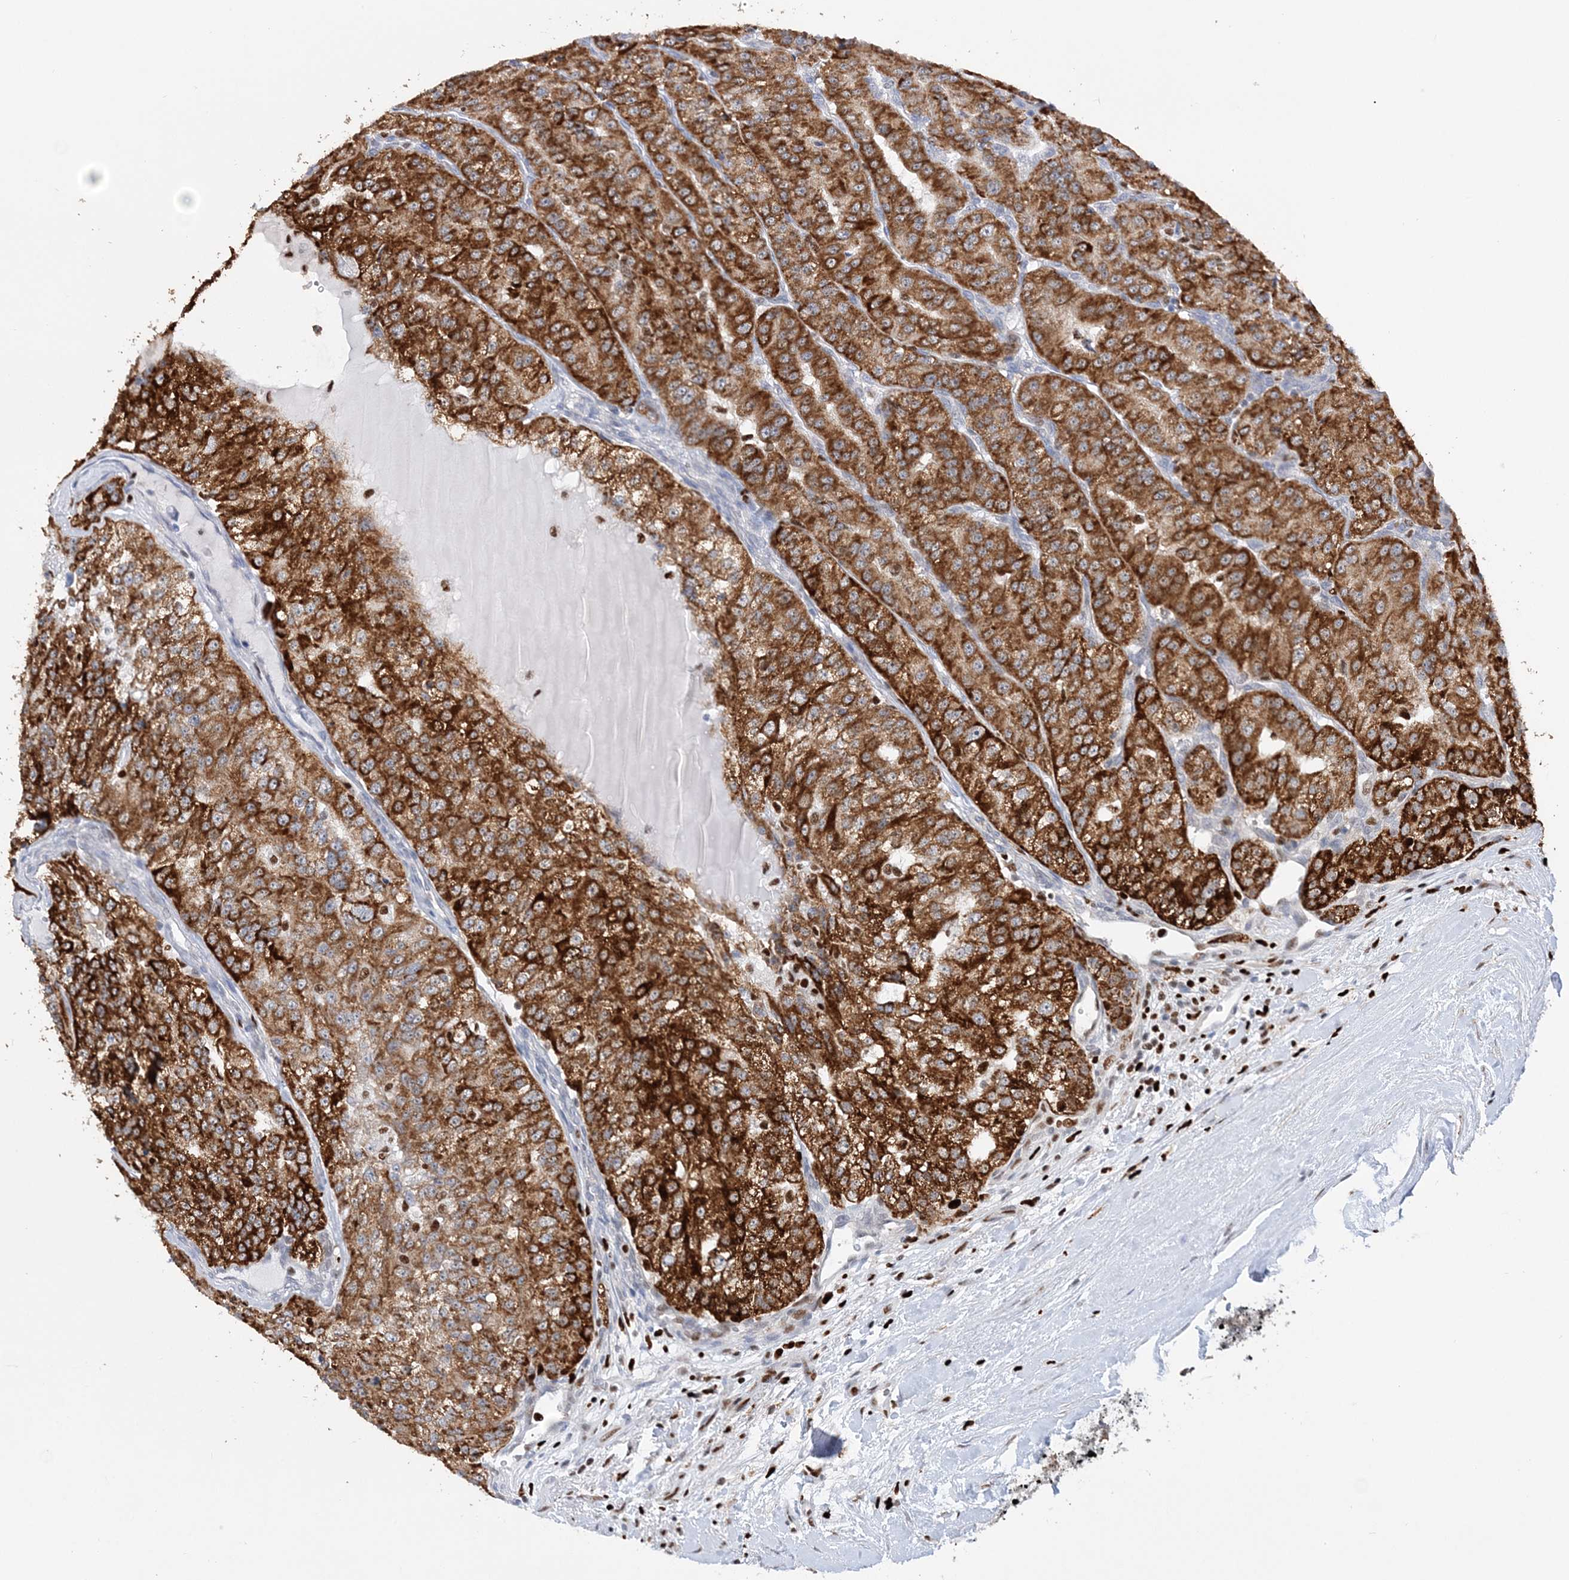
{"staining": {"intensity": "strong", "quantity": ">75%", "location": "cytoplasmic/membranous"}, "tissue": "renal cancer", "cell_type": "Tumor cells", "image_type": "cancer", "snomed": [{"axis": "morphology", "description": "Adenocarcinoma, NOS"}, {"axis": "topography", "description": "Kidney"}], "caption": "An IHC image of neoplastic tissue is shown. Protein staining in brown labels strong cytoplasmic/membranous positivity in renal cancer (adenocarcinoma) within tumor cells.", "gene": "NIT2", "patient": {"sex": "female", "age": 63}}